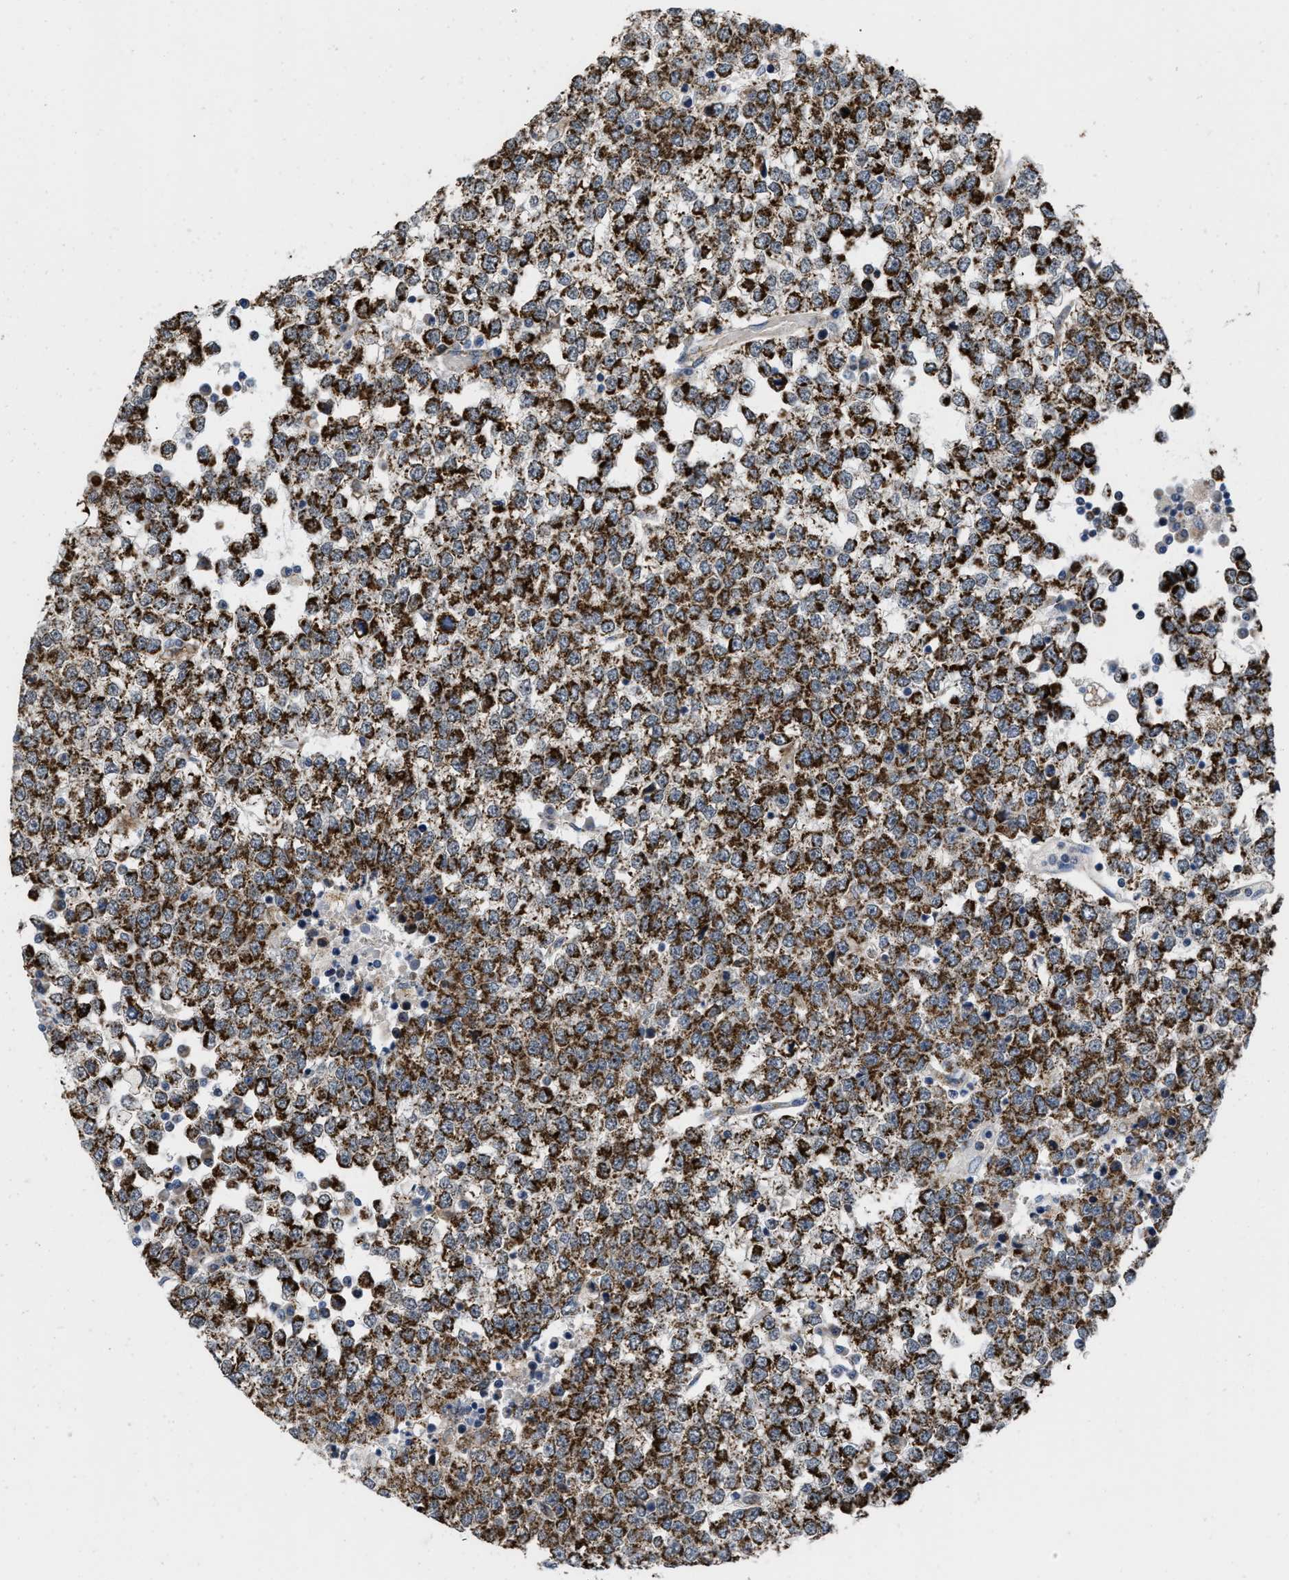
{"staining": {"intensity": "strong", "quantity": ">75%", "location": "cytoplasmic/membranous"}, "tissue": "testis cancer", "cell_type": "Tumor cells", "image_type": "cancer", "snomed": [{"axis": "morphology", "description": "Seminoma, NOS"}, {"axis": "topography", "description": "Testis"}], "caption": "Protein staining by IHC demonstrates strong cytoplasmic/membranous expression in about >75% of tumor cells in testis seminoma.", "gene": "AKAP1", "patient": {"sex": "male", "age": 65}}